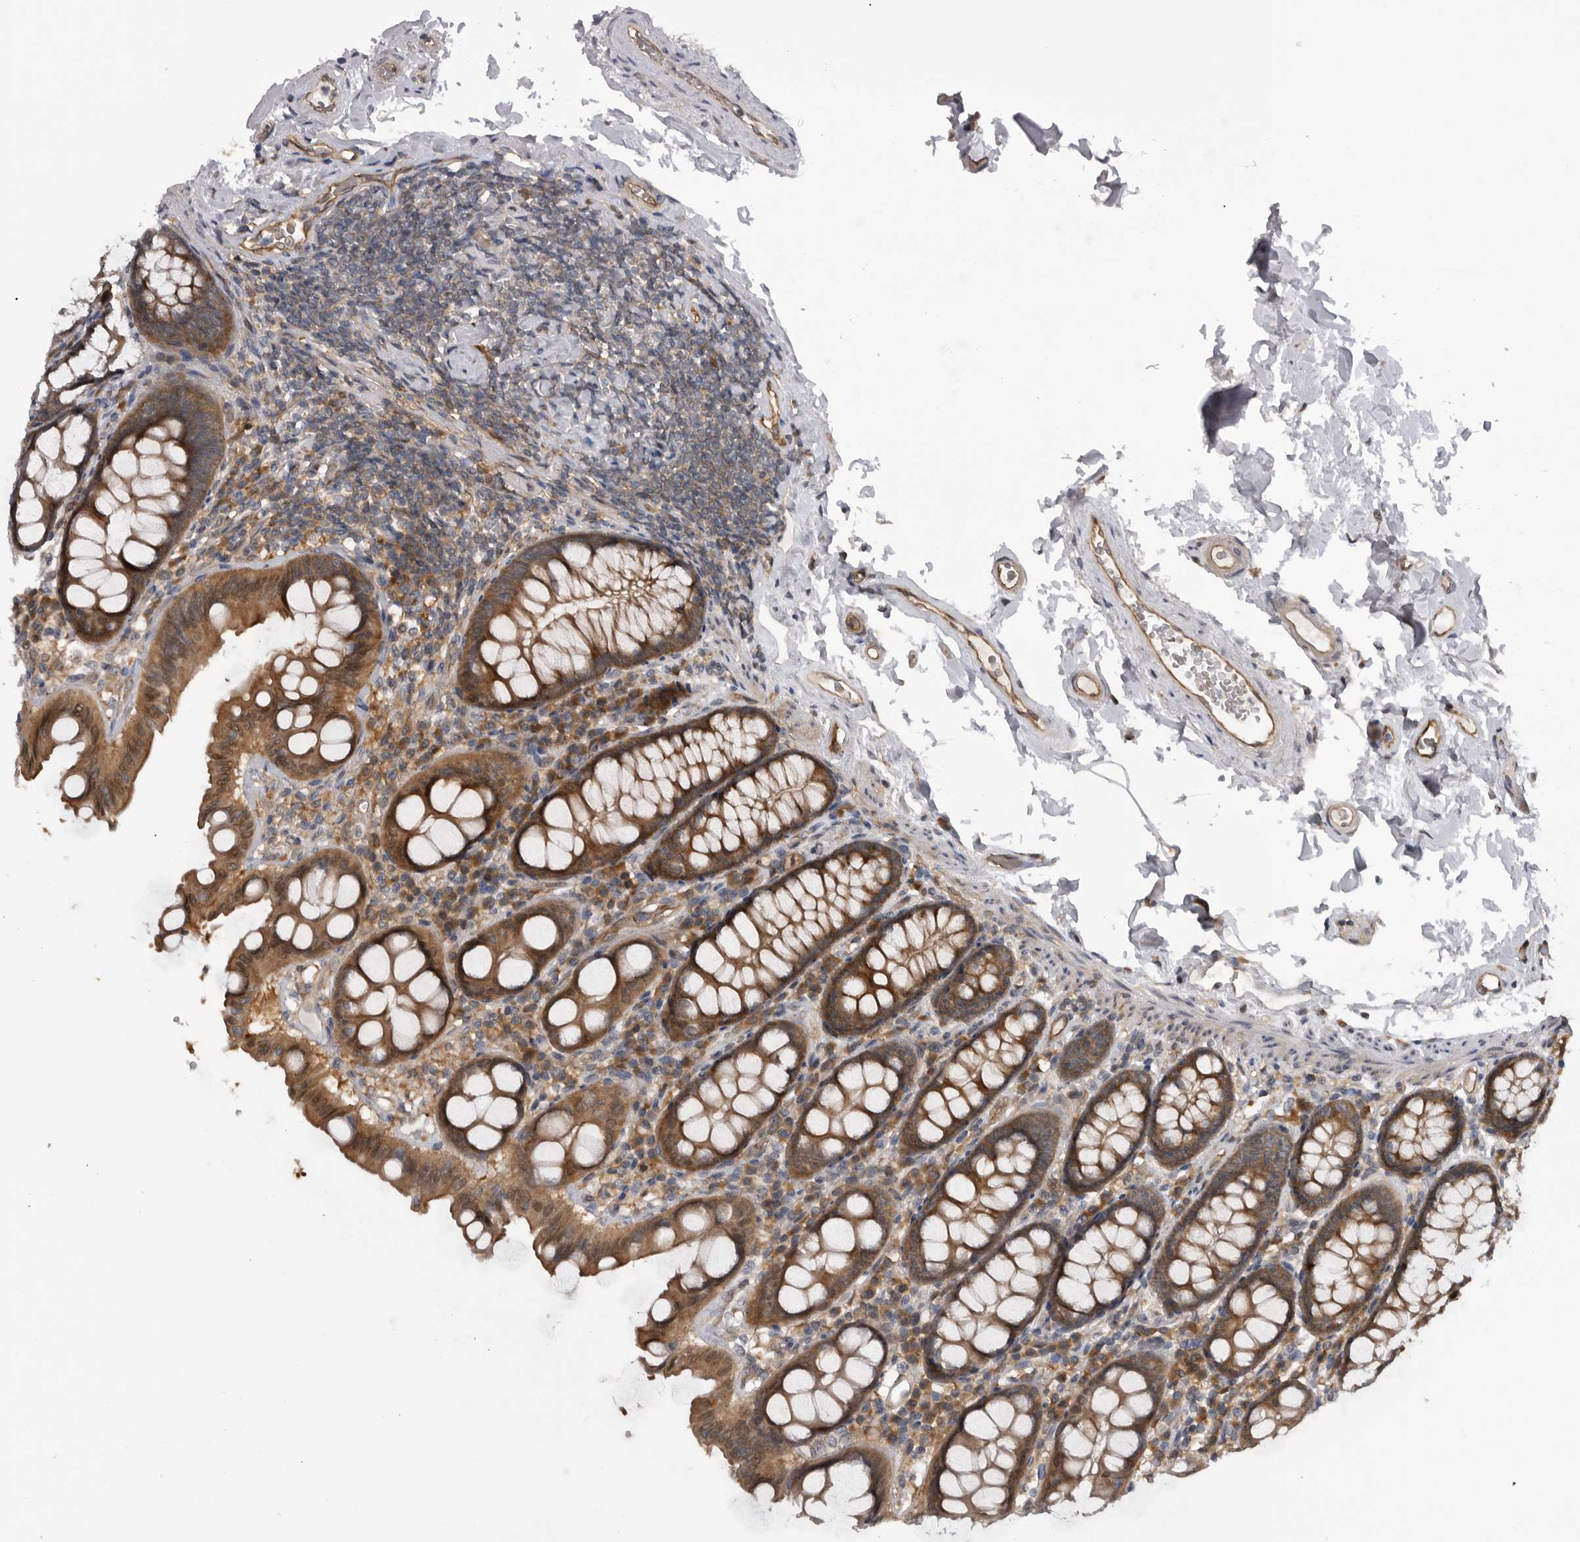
{"staining": {"intensity": "moderate", "quantity": ">75%", "location": "cytoplasmic/membranous"}, "tissue": "colon", "cell_type": "Endothelial cells", "image_type": "normal", "snomed": [{"axis": "morphology", "description": "Normal tissue, NOS"}, {"axis": "topography", "description": "Colon"}, {"axis": "topography", "description": "Peripheral nerve tissue"}], "caption": "A histopathology image of colon stained for a protein displays moderate cytoplasmic/membranous brown staining in endothelial cells. Immunohistochemistry (ihc) stains the protein of interest in brown and the nuclei are stained blue.", "gene": "RAB3GAP2", "patient": {"sex": "female", "age": 61}}